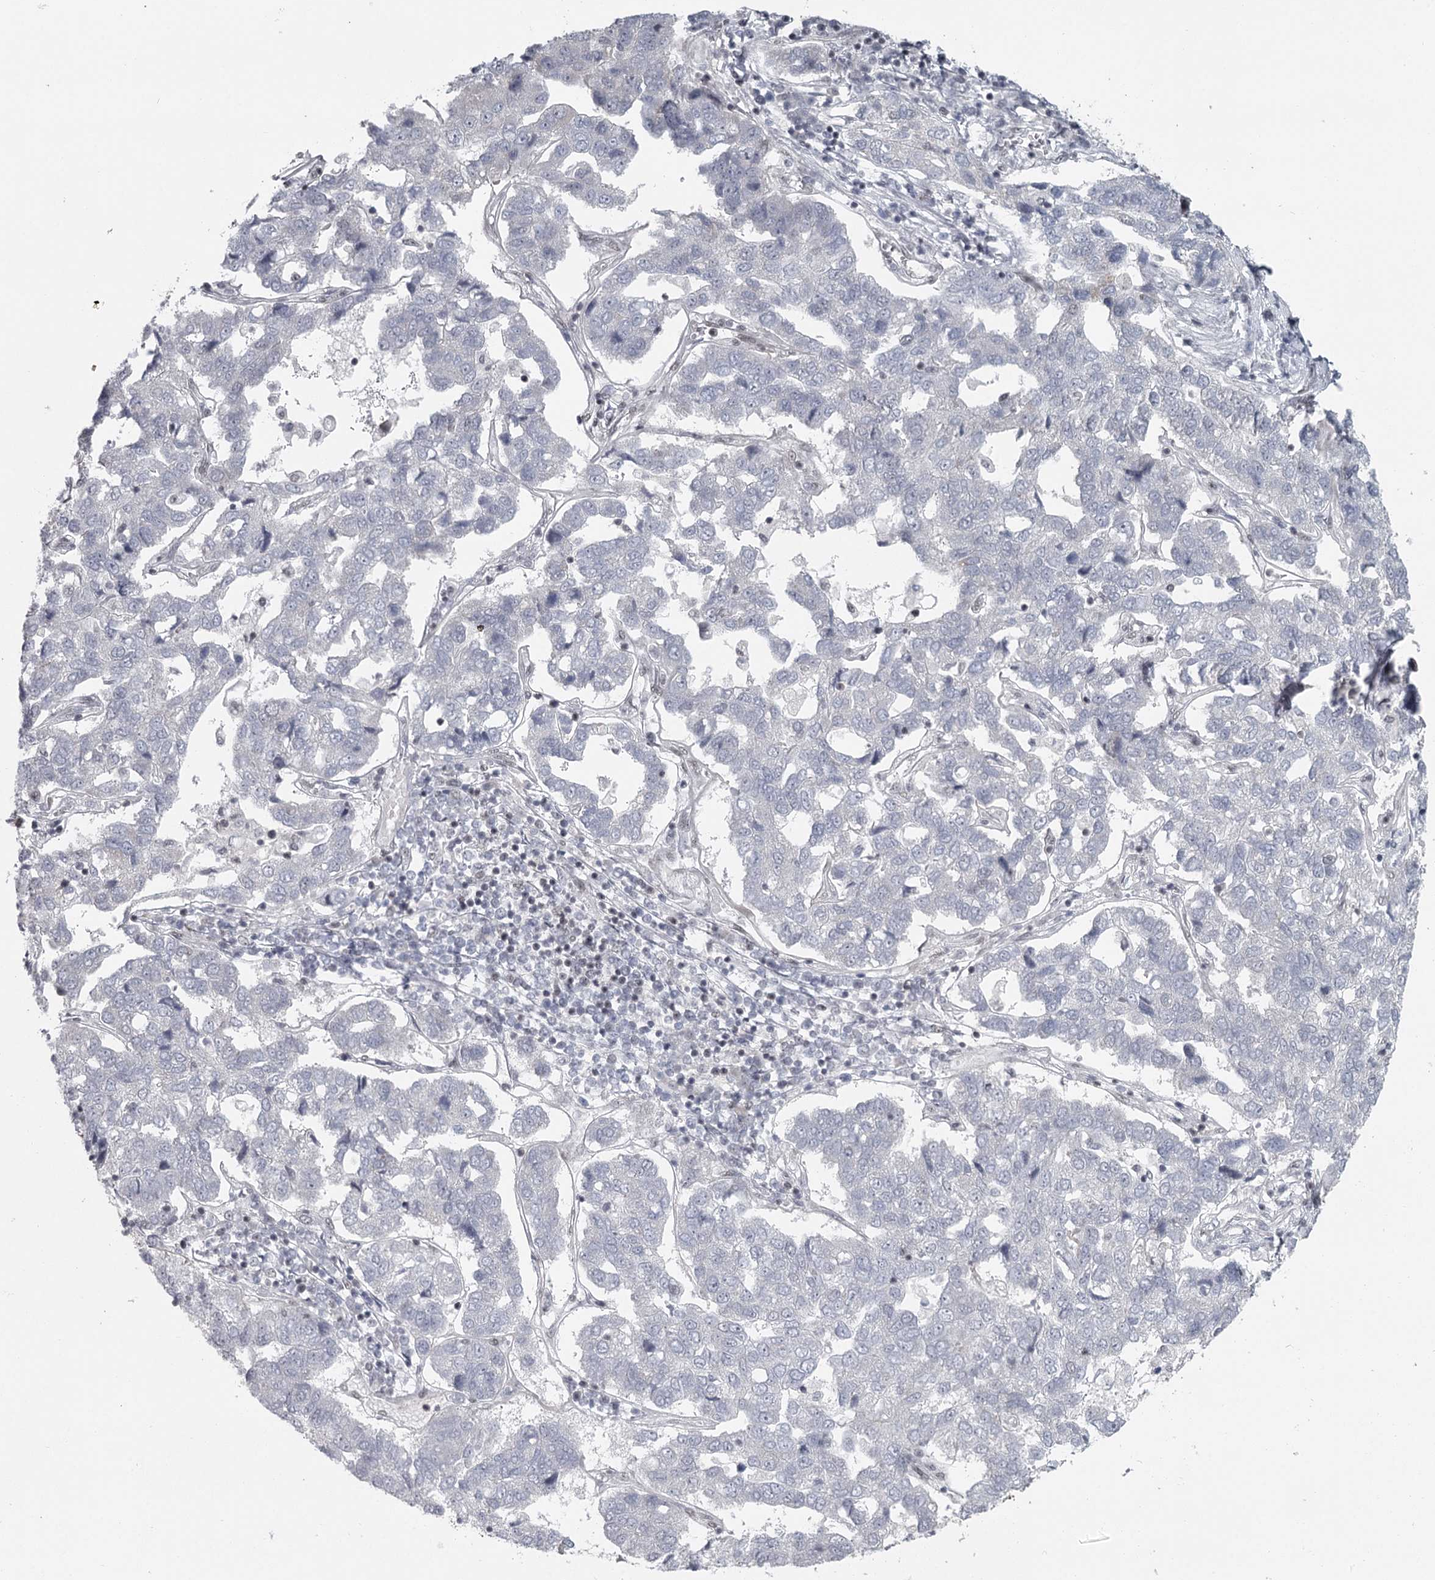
{"staining": {"intensity": "weak", "quantity": "<25%", "location": "nuclear"}, "tissue": "pancreatic cancer", "cell_type": "Tumor cells", "image_type": "cancer", "snomed": [{"axis": "morphology", "description": "Adenocarcinoma, NOS"}, {"axis": "topography", "description": "Pancreas"}], "caption": "Immunohistochemistry histopathology image of neoplastic tissue: human adenocarcinoma (pancreatic) stained with DAB (3,3'-diaminobenzidine) reveals no significant protein staining in tumor cells.", "gene": "FAM13C", "patient": {"sex": "female", "age": 61}}